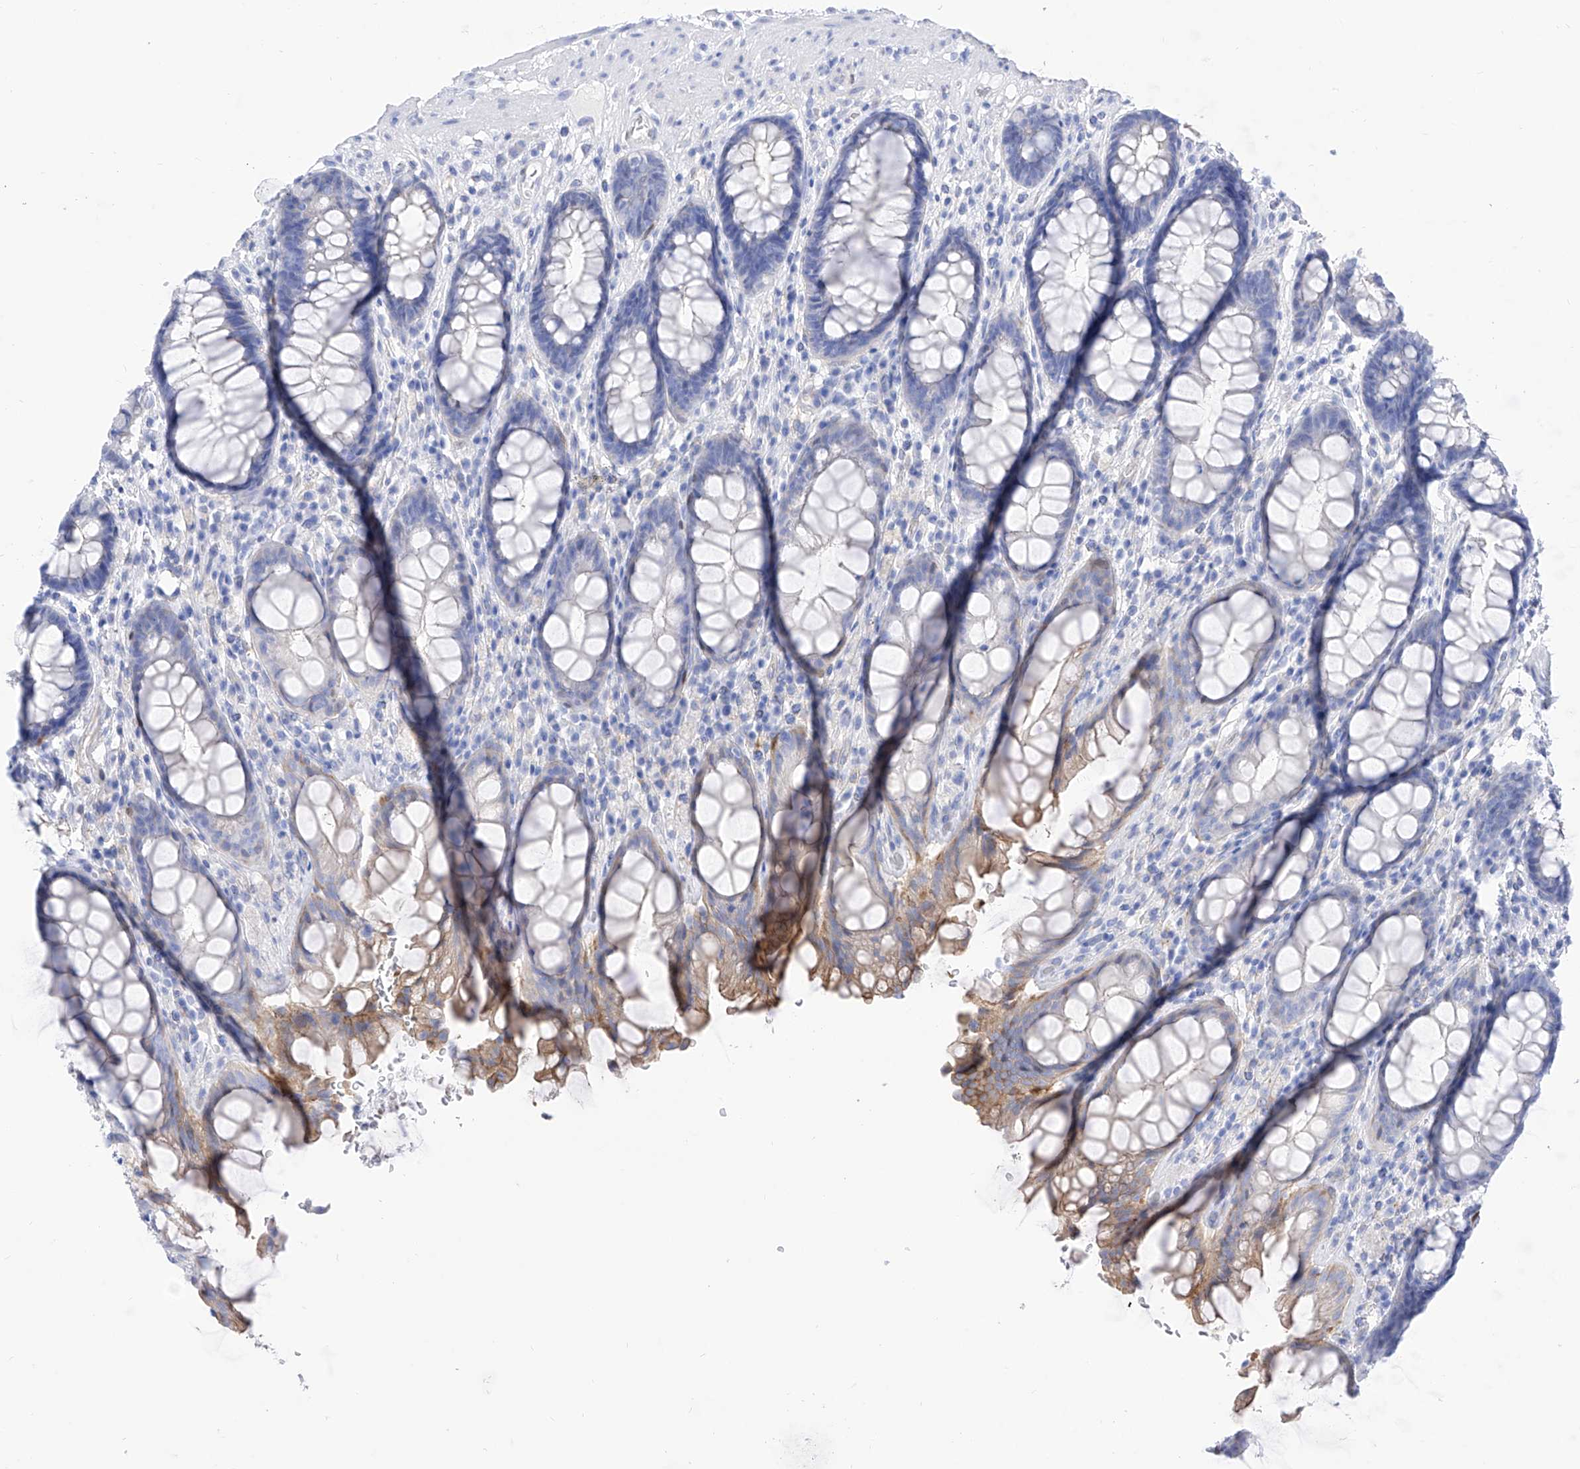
{"staining": {"intensity": "moderate", "quantity": "<25%", "location": "cytoplasmic/membranous"}, "tissue": "rectum", "cell_type": "Glandular cells", "image_type": "normal", "snomed": [{"axis": "morphology", "description": "Normal tissue, NOS"}, {"axis": "topography", "description": "Rectum"}], "caption": "Immunohistochemistry (IHC) of unremarkable human rectum reveals low levels of moderate cytoplasmic/membranous positivity in approximately <25% of glandular cells.", "gene": "TRPC7", "patient": {"sex": "male", "age": 64}}